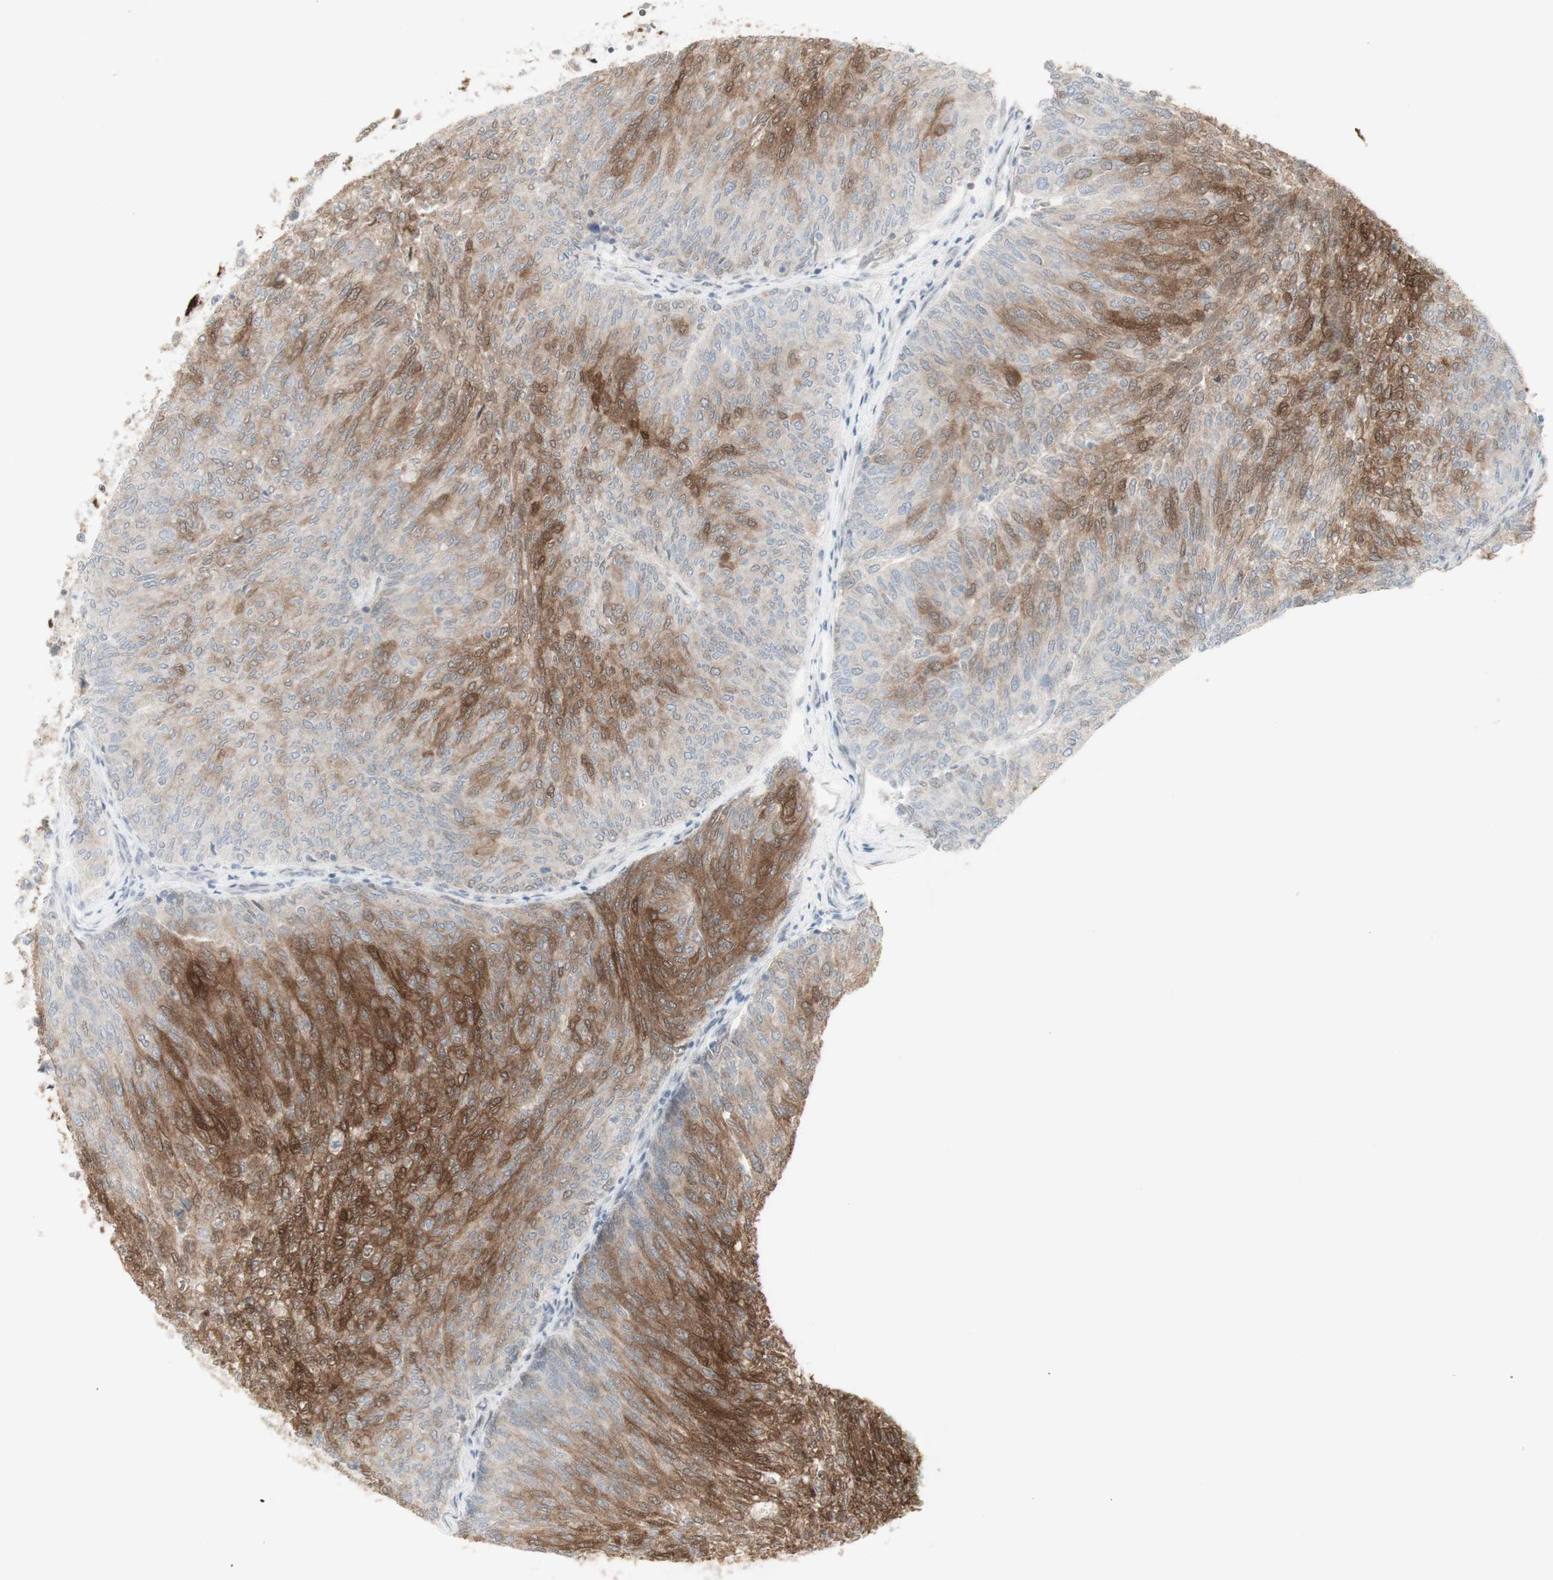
{"staining": {"intensity": "strong", "quantity": "25%-75%", "location": "cytoplasmic/membranous,nuclear"}, "tissue": "urothelial cancer", "cell_type": "Tumor cells", "image_type": "cancer", "snomed": [{"axis": "morphology", "description": "Urothelial carcinoma, Low grade"}, {"axis": "topography", "description": "Urinary bladder"}], "caption": "Low-grade urothelial carcinoma stained with a protein marker displays strong staining in tumor cells.", "gene": "C1orf116", "patient": {"sex": "female", "age": 79}}